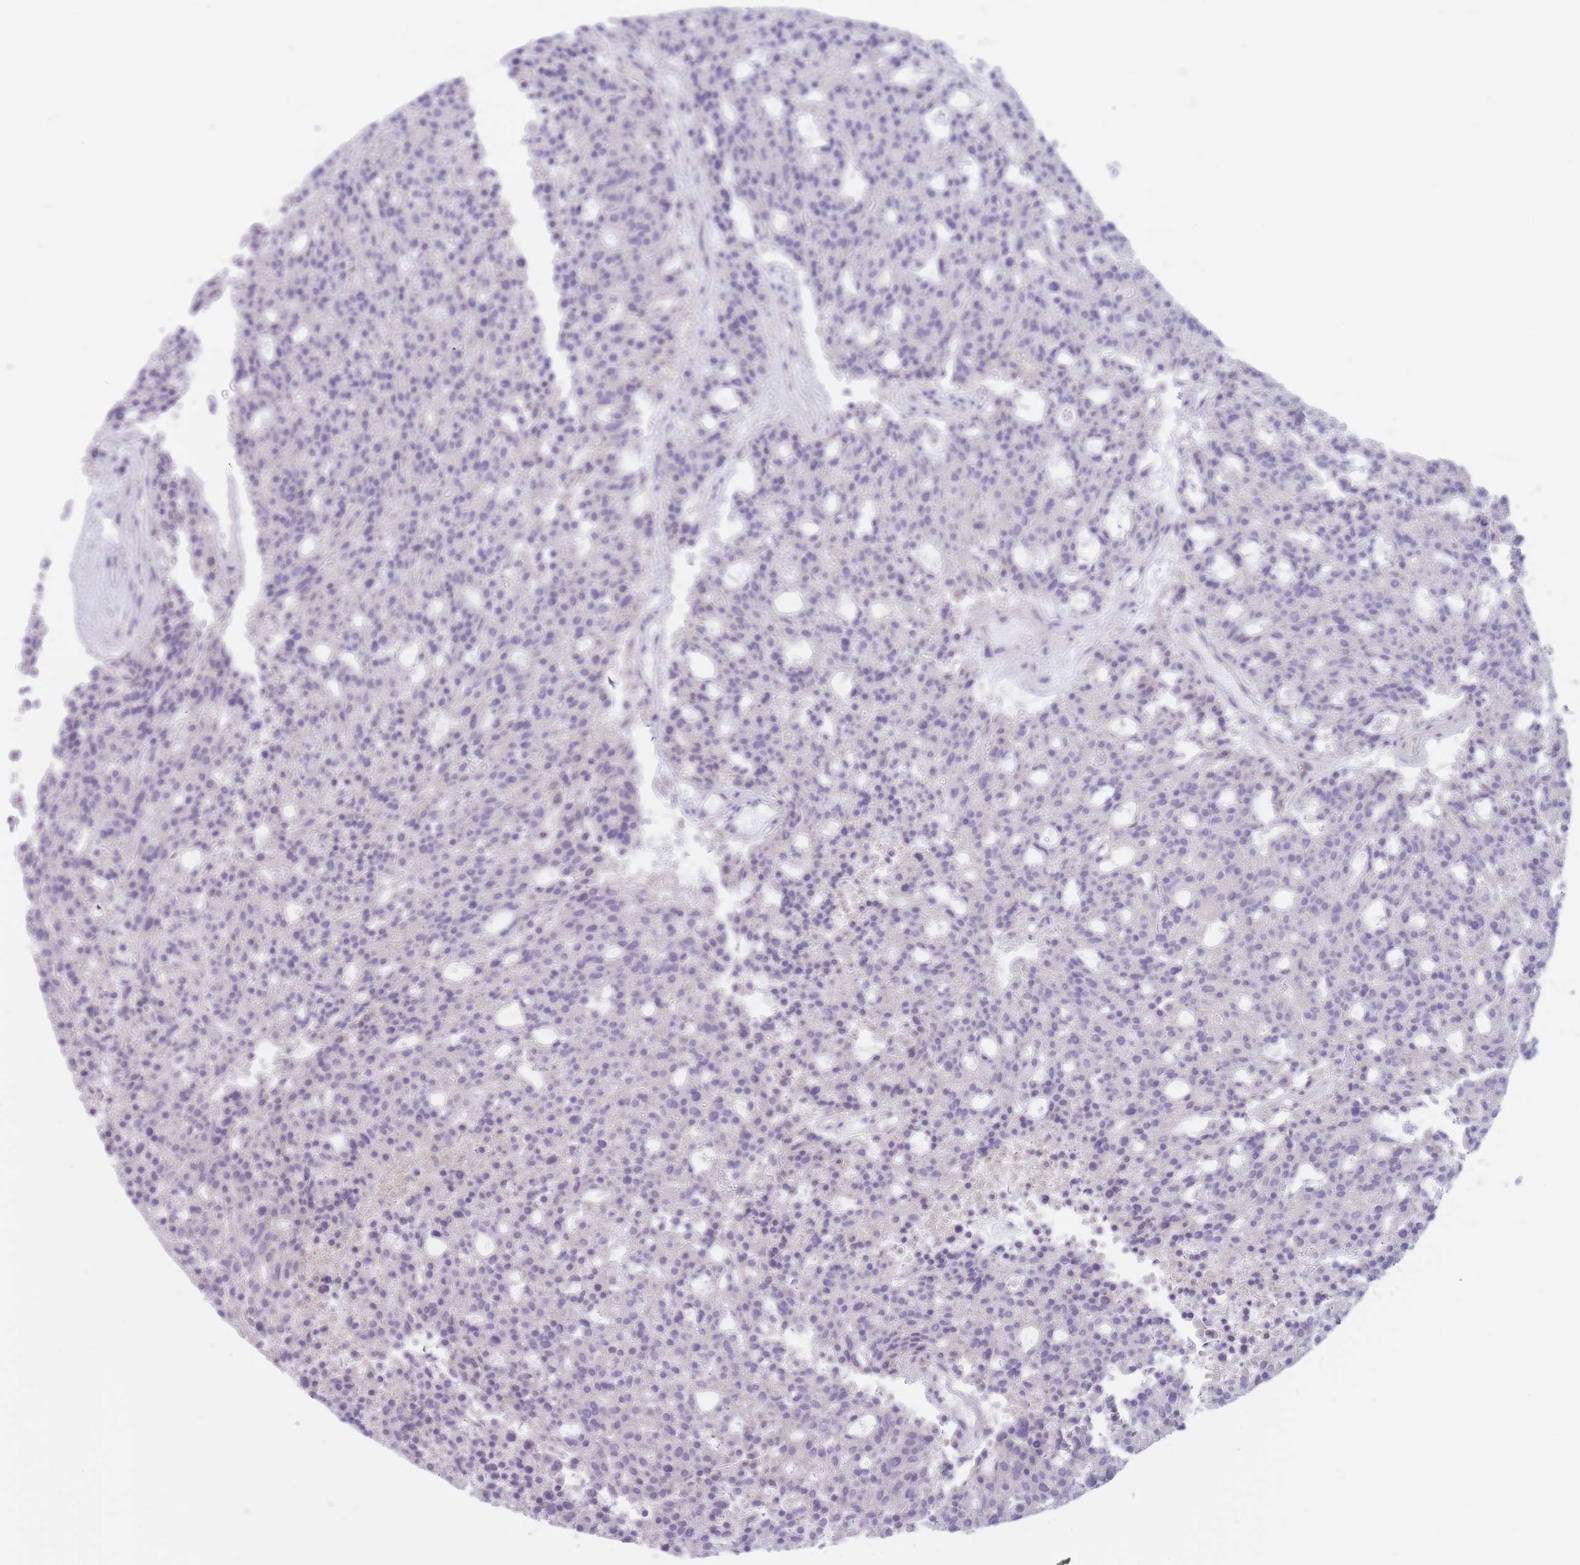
{"staining": {"intensity": "negative", "quantity": "none", "location": "none"}, "tissue": "carcinoid", "cell_type": "Tumor cells", "image_type": "cancer", "snomed": [{"axis": "morphology", "description": "Carcinoid, malignant, NOS"}, {"axis": "topography", "description": "Pancreas"}], "caption": "Immunohistochemistry of malignant carcinoid shows no staining in tumor cells. Brightfield microscopy of immunohistochemistry stained with DAB (3,3'-diaminobenzidine) (brown) and hematoxylin (blue), captured at high magnification.", "gene": "ARPIN", "patient": {"sex": "female", "age": 54}}